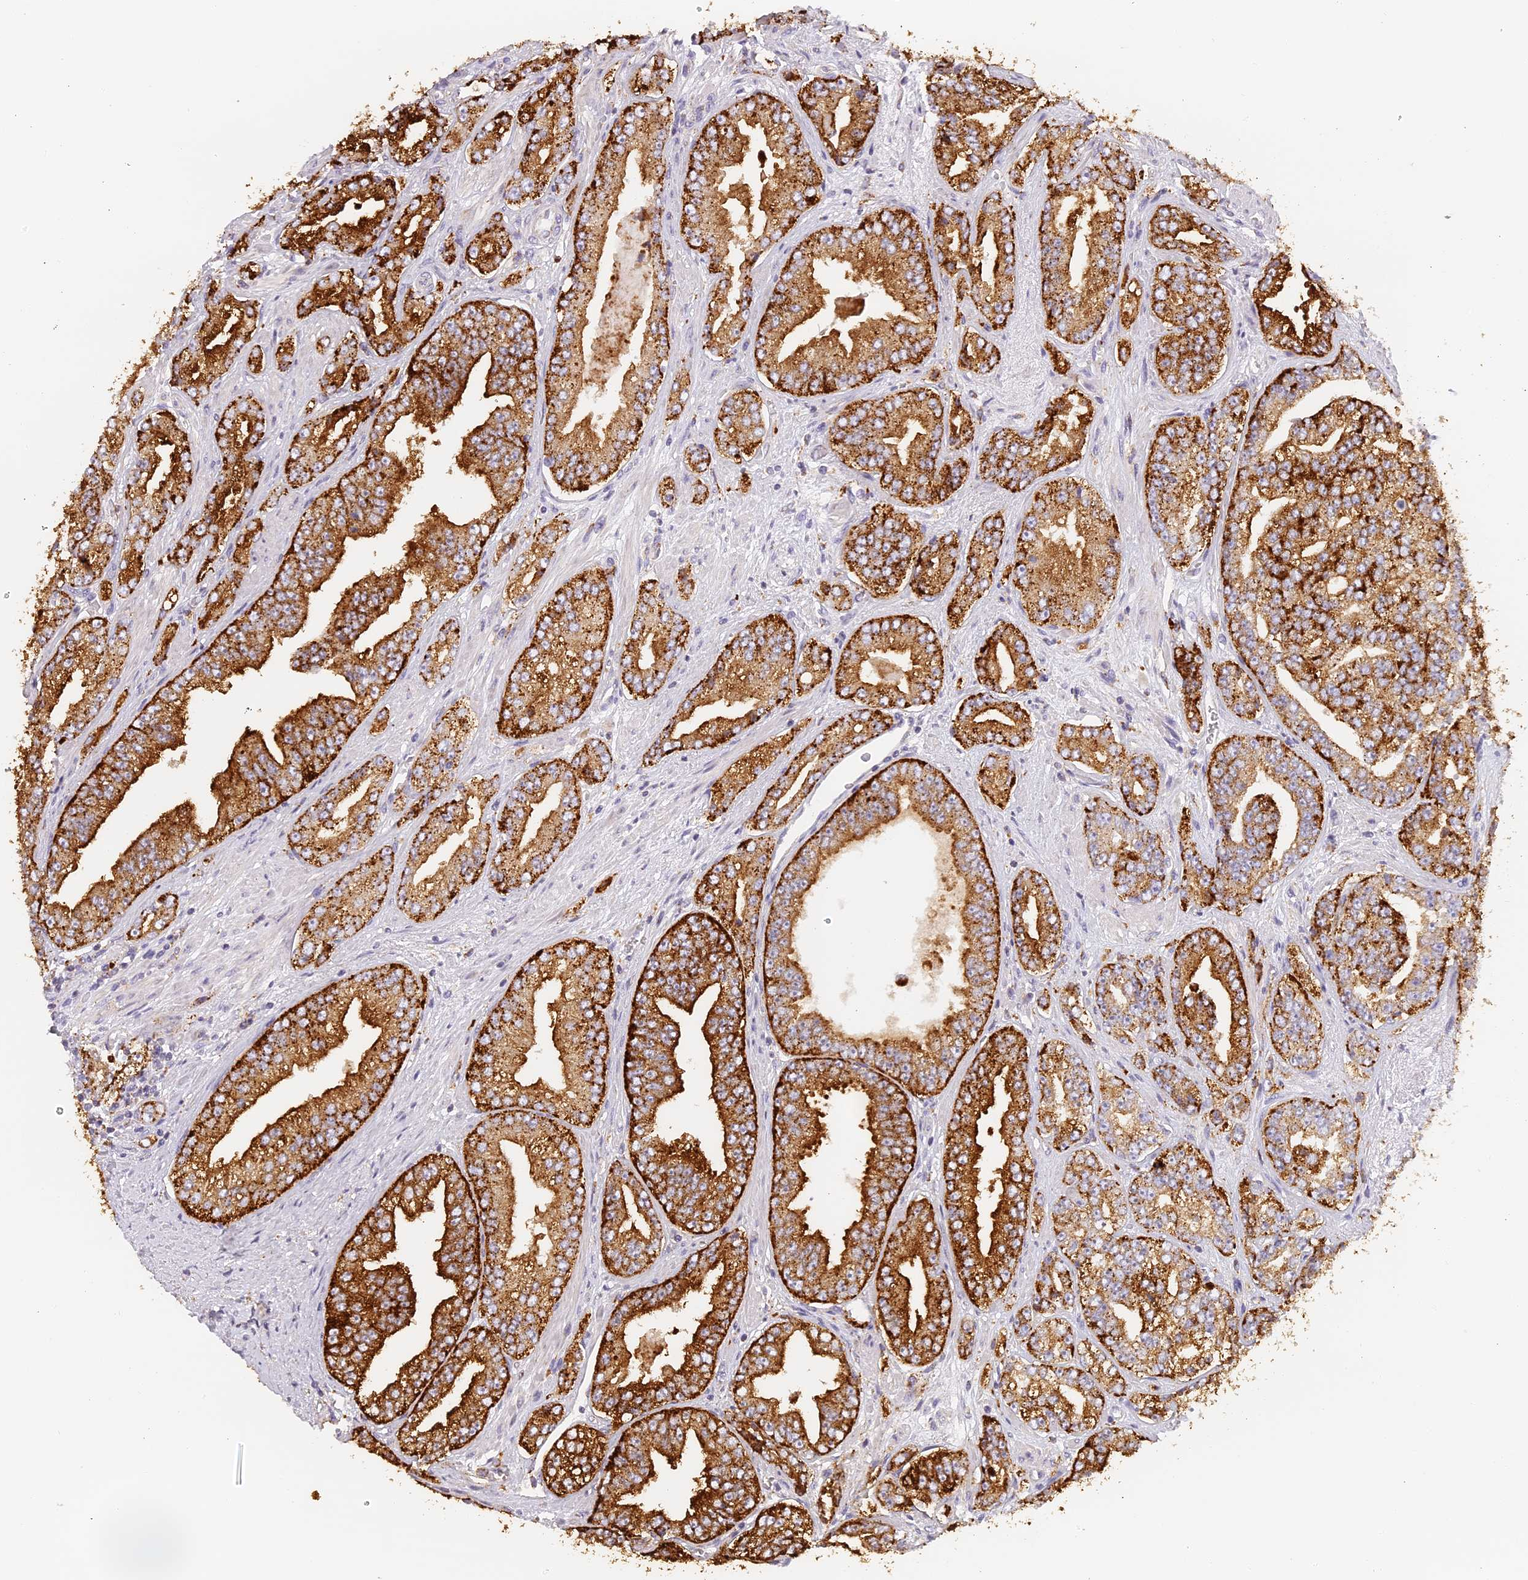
{"staining": {"intensity": "strong", "quantity": ">75%", "location": "cytoplasmic/membranous"}, "tissue": "prostate cancer", "cell_type": "Tumor cells", "image_type": "cancer", "snomed": [{"axis": "morphology", "description": "Adenocarcinoma, High grade"}, {"axis": "topography", "description": "Prostate"}], "caption": "This is an image of immunohistochemistry (IHC) staining of adenocarcinoma (high-grade) (prostate), which shows strong expression in the cytoplasmic/membranous of tumor cells.", "gene": "LAMP2", "patient": {"sex": "male", "age": 71}}